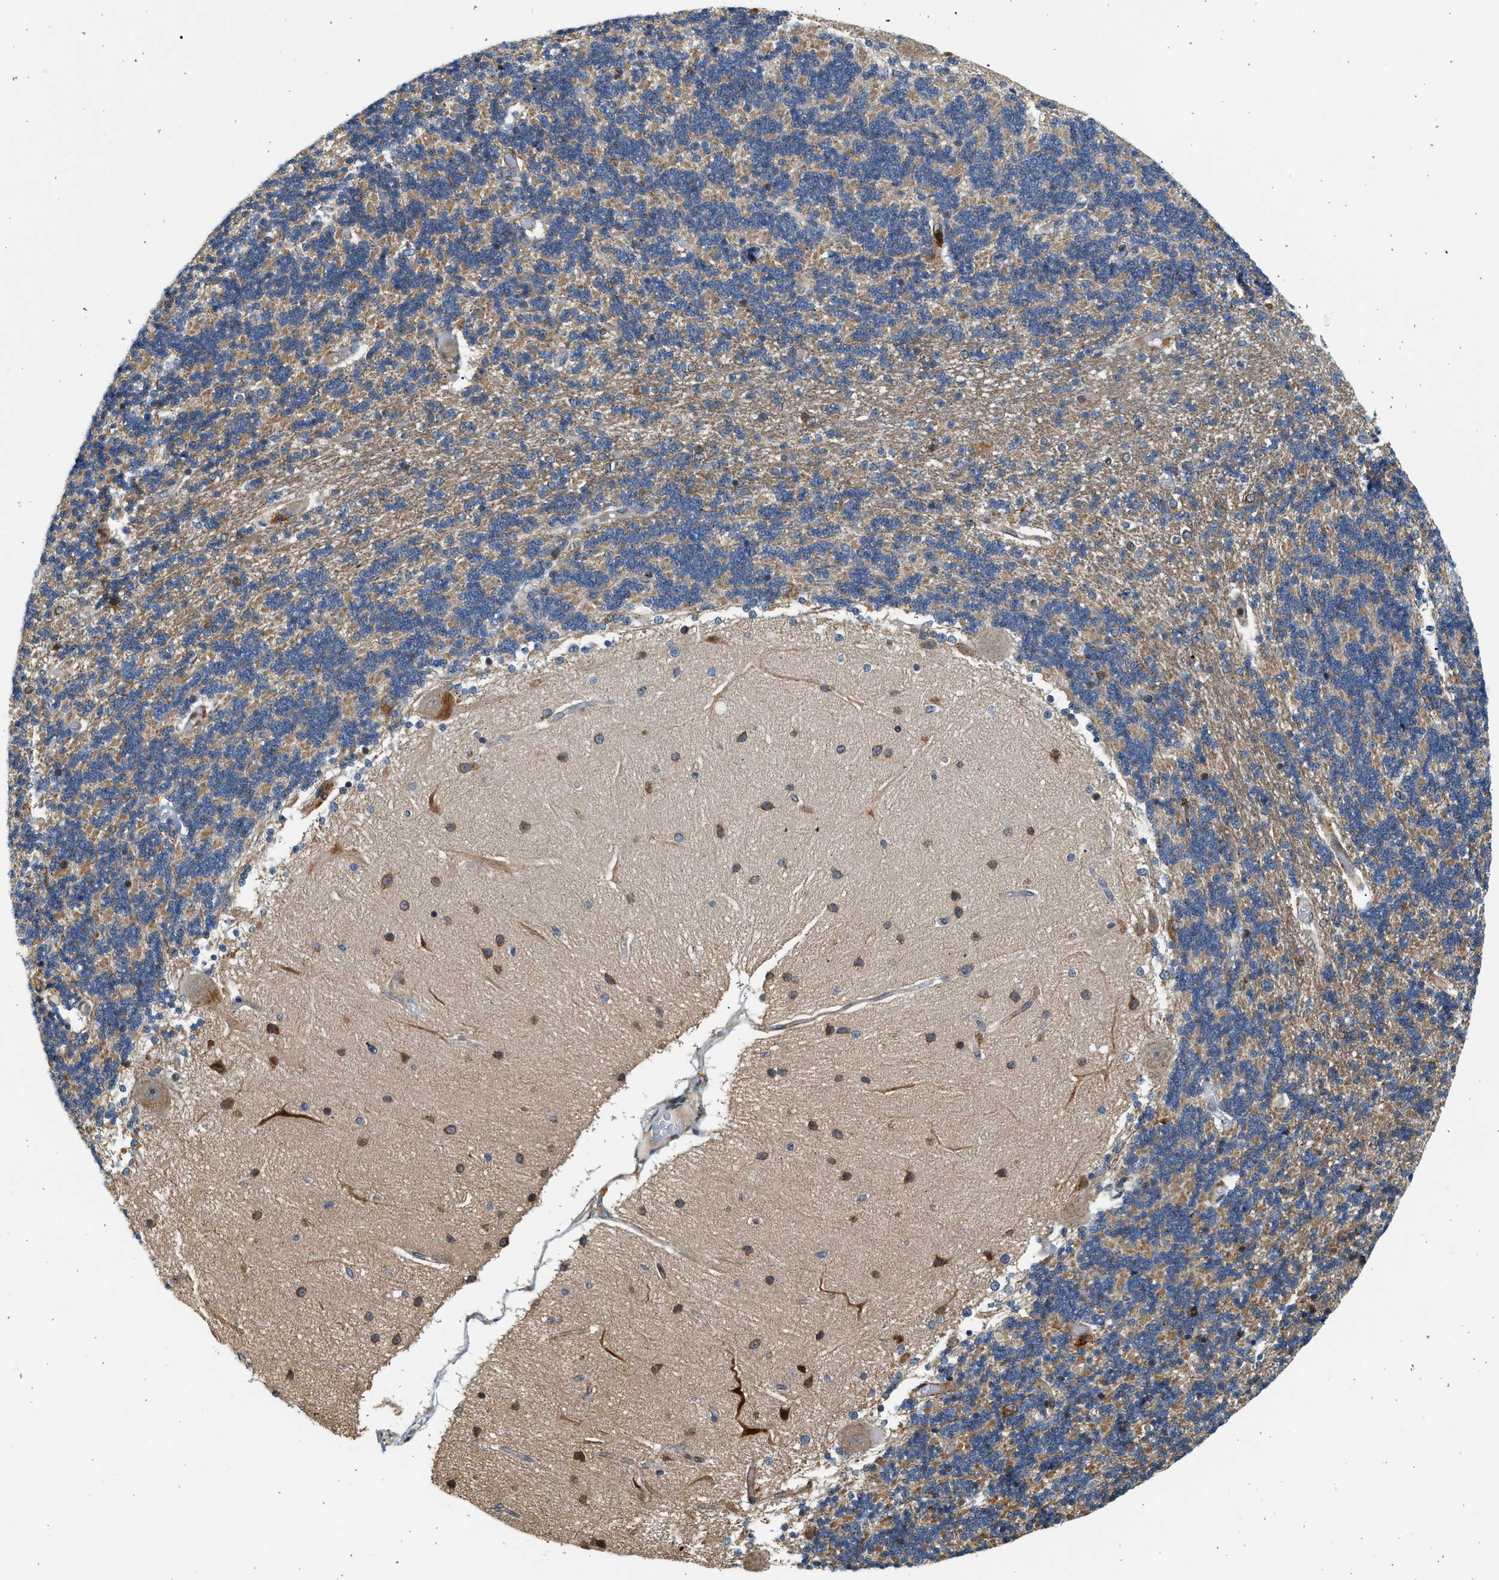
{"staining": {"intensity": "moderate", "quantity": "25%-75%", "location": "cytoplasmic/membranous"}, "tissue": "cerebellum", "cell_type": "Cells in granular layer", "image_type": "normal", "snomed": [{"axis": "morphology", "description": "Normal tissue, NOS"}, {"axis": "topography", "description": "Cerebellum"}], "caption": "A medium amount of moderate cytoplasmic/membranous expression is identified in approximately 25%-75% of cells in granular layer in benign cerebellum. (DAB (3,3'-diaminobenzidine) = brown stain, brightfield microscopy at high magnification).", "gene": "NRSN2", "patient": {"sex": "female", "age": 54}}